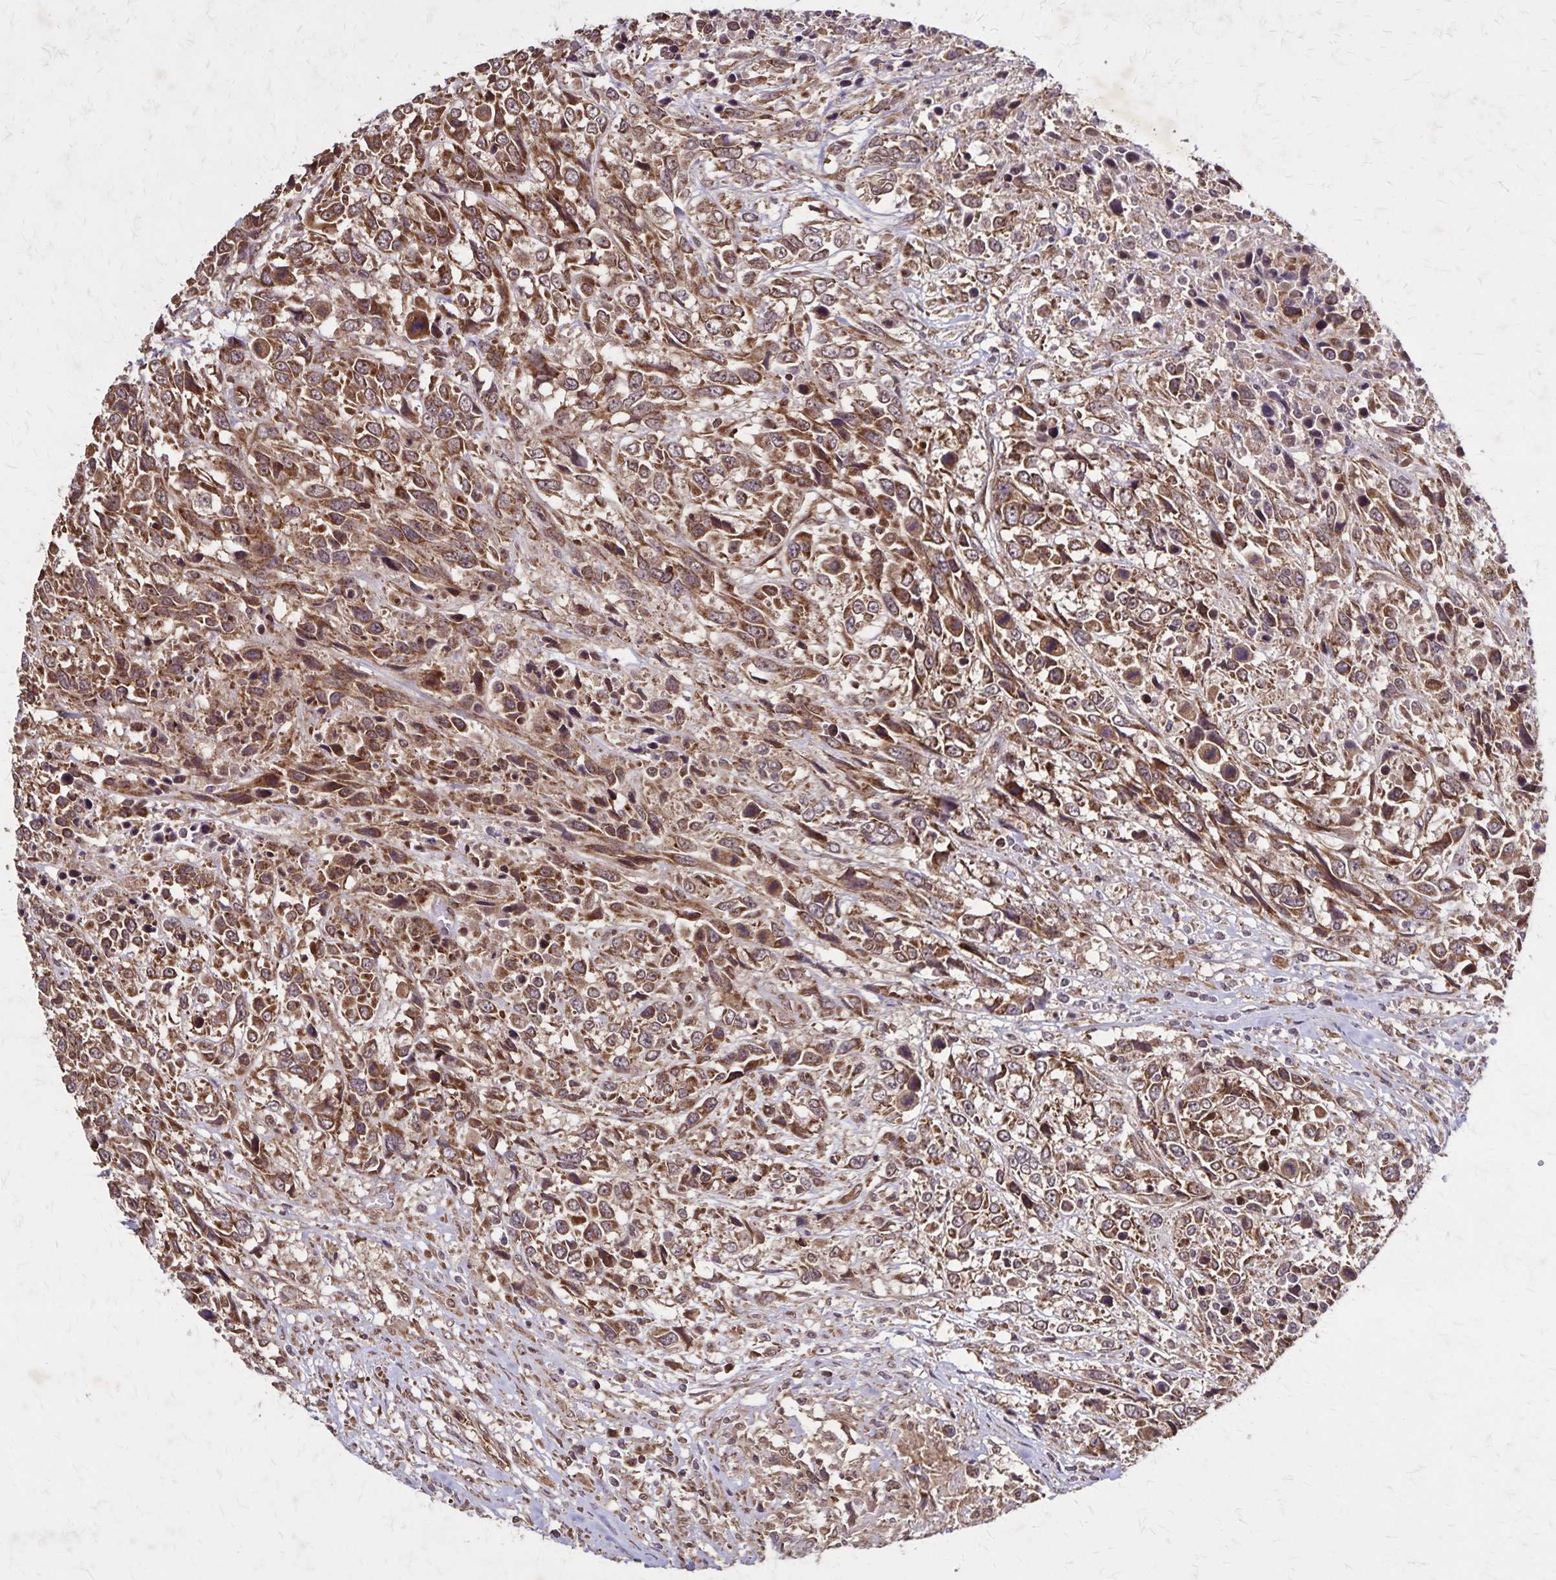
{"staining": {"intensity": "moderate", "quantity": ">75%", "location": "cytoplasmic/membranous"}, "tissue": "urothelial cancer", "cell_type": "Tumor cells", "image_type": "cancer", "snomed": [{"axis": "morphology", "description": "Urothelial carcinoma, High grade"}, {"axis": "topography", "description": "Urinary bladder"}], "caption": "Human urothelial carcinoma (high-grade) stained for a protein (brown) shows moderate cytoplasmic/membranous positive staining in about >75% of tumor cells.", "gene": "NFS1", "patient": {"sex": "female", "age": 70}}